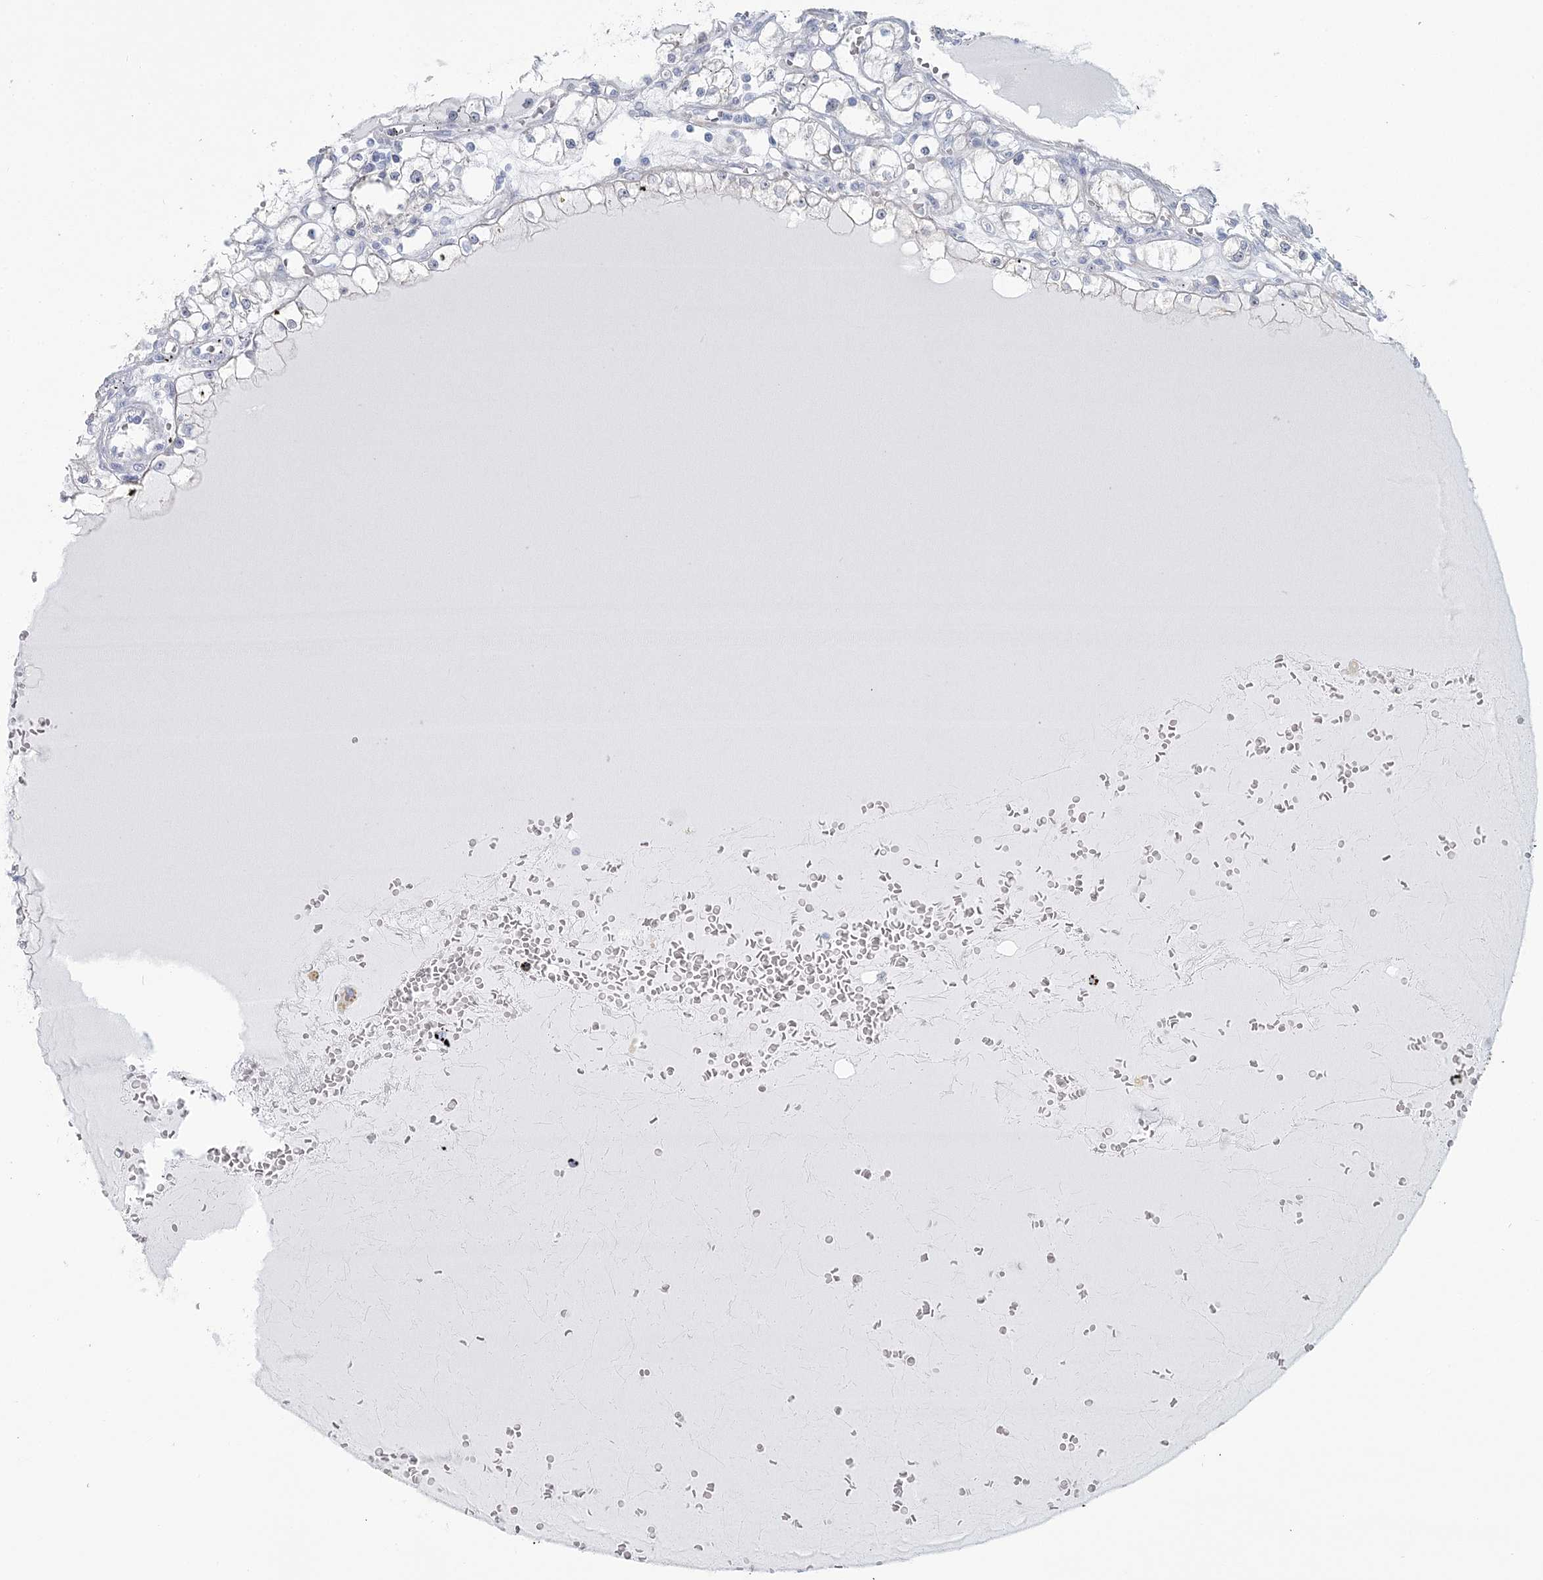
{"staining": {"intensity": "negative", "quantity": "none", "location": "none"}, "tissue": "renal cancer", "cell_type": "Tumor cells", "image_type": "cancer", "snomed": [{"axis": "morphology", "description": "Adenocarcinoma, NOS"}, {"axis": "topography", "description": "Kidney"}], "caption": "Renal cancer stained for a protein using immunohistochemistry shows no positivity tumor cells.", "gene": "CMBL", "patient": {"sex": "male", "age": 56}}